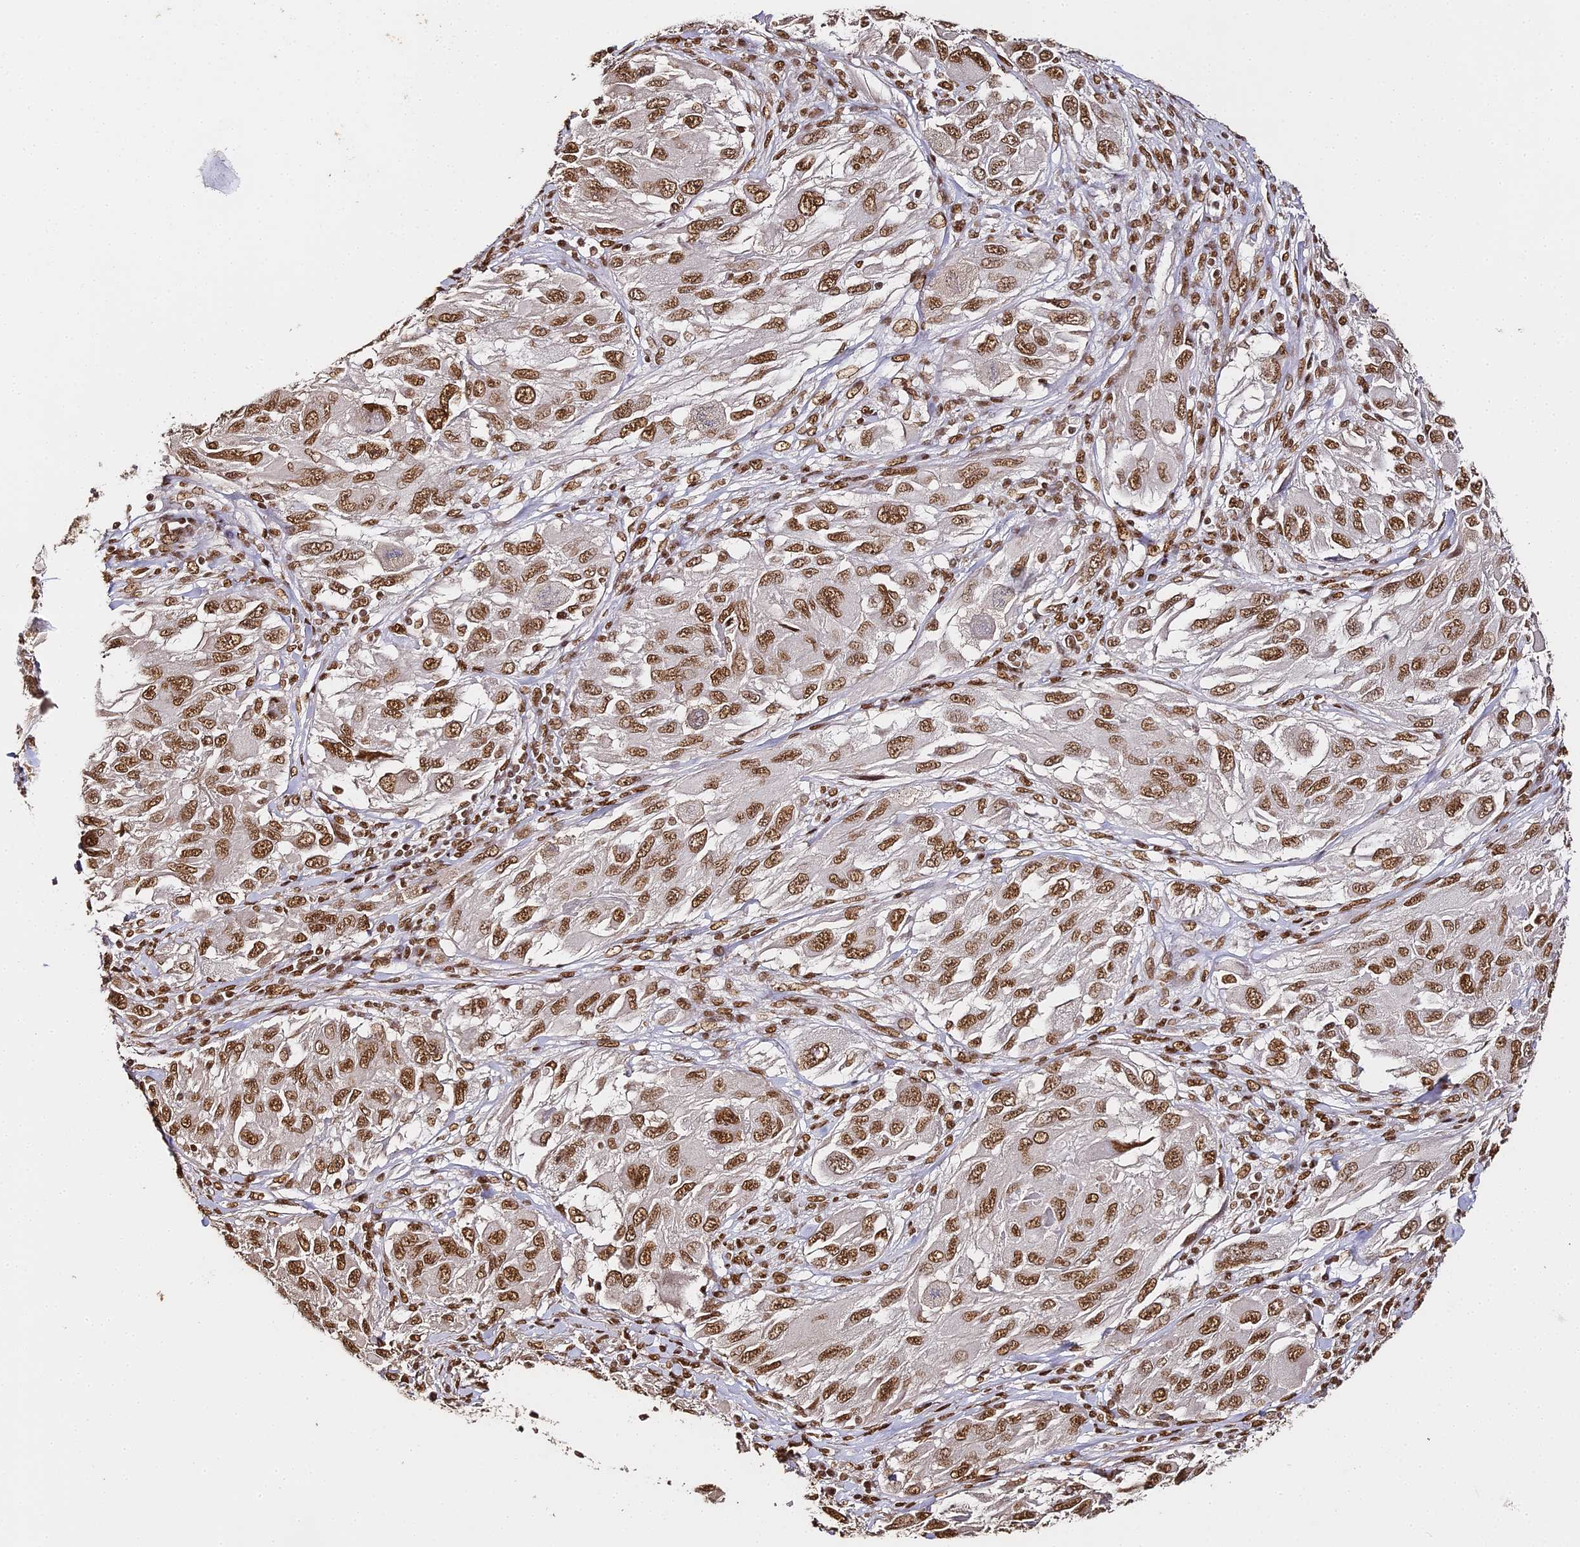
{"staining": {"intensity": "moderate", "quantity": ">75%", "location": "nuclear"}, "tissue": "melanoma", "cell_type": "Tumor cells", "image_type": "cancer", "snomed": [{"axis": "morphology", "description": "Malignant melanoma, NOS"}, {"axis": "topography", "description": "Skin"}], "caption": "High-power microscopy captured an IHC histopathology image of malignant melanoma, revealing moderate nuclear staining in about >75% of tumor cells.", "gene": "HNRNPA1", "patient": {"sex": "female", "age": 91}}